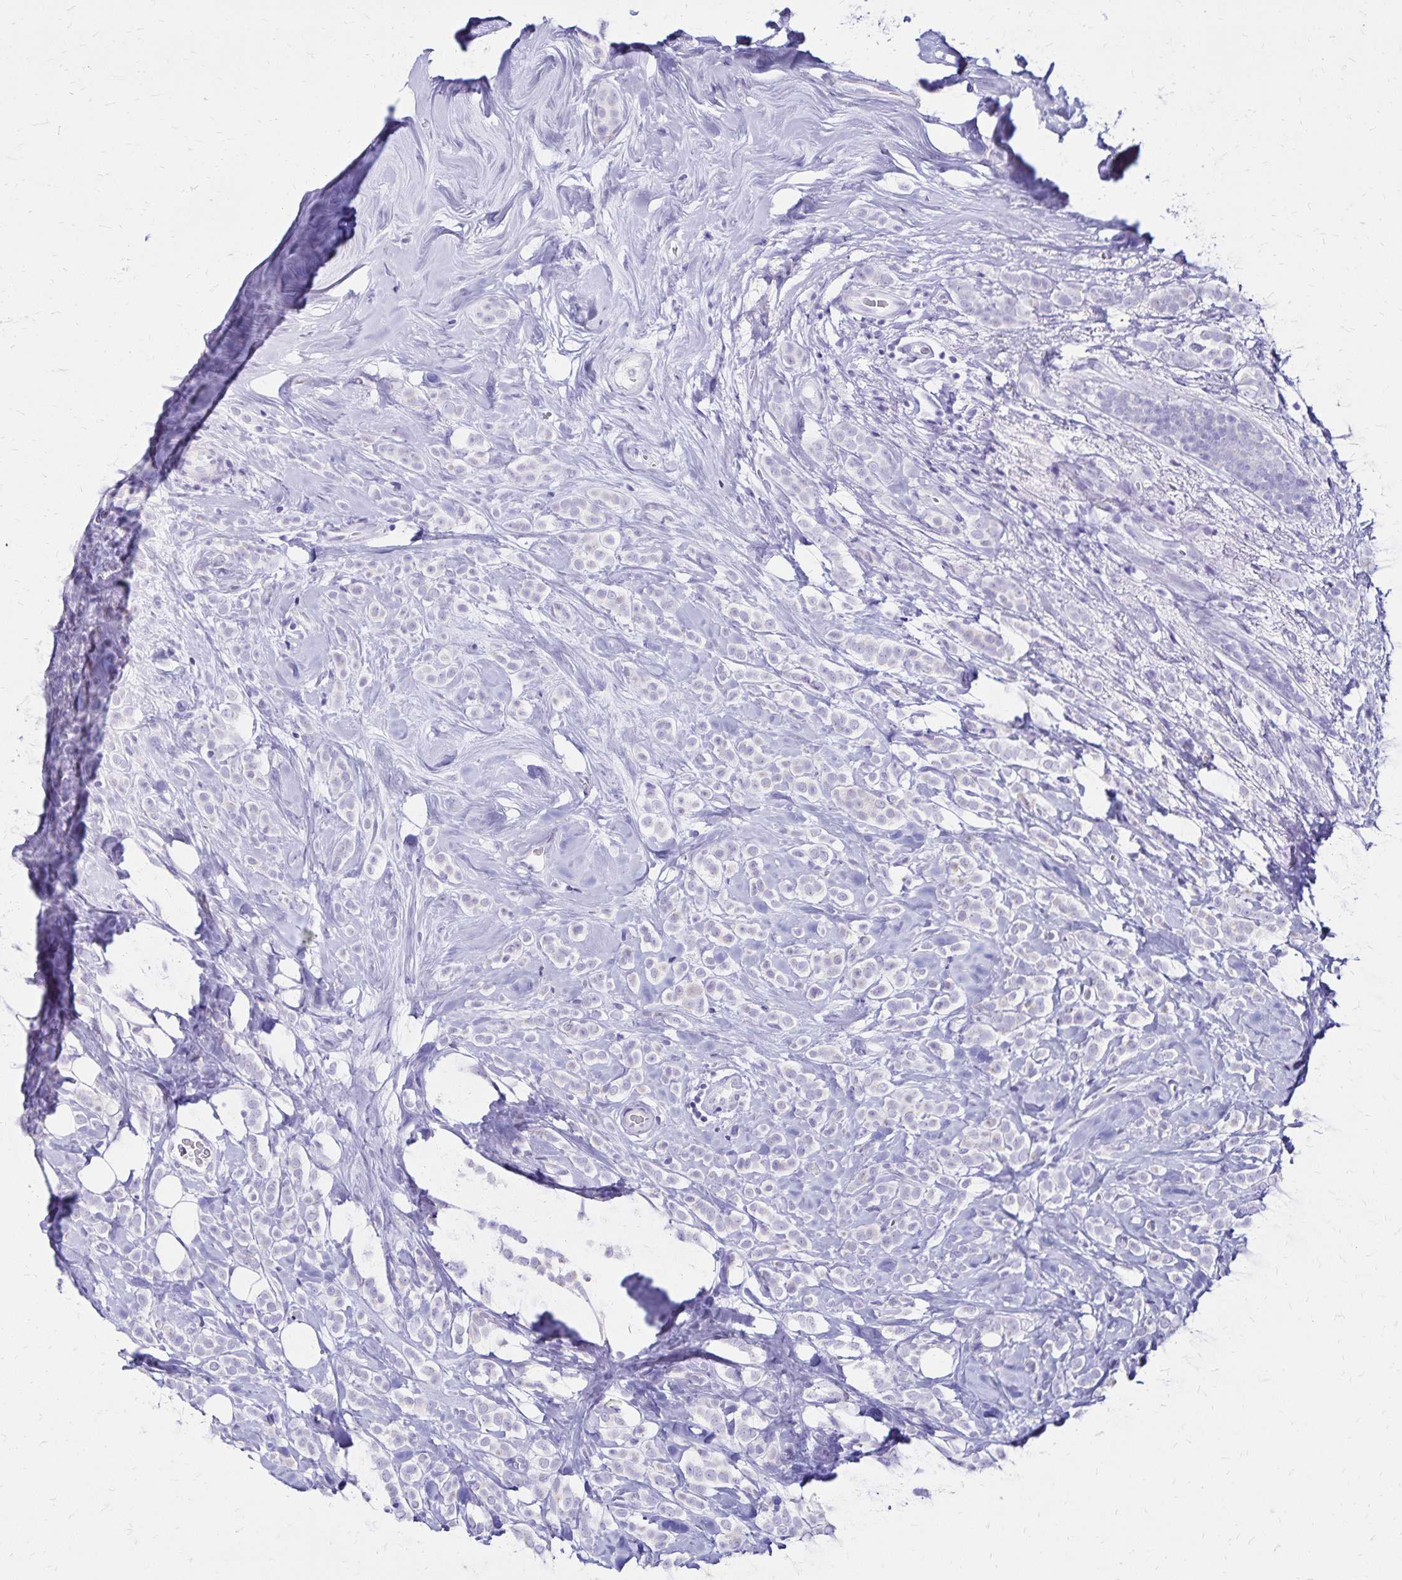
{"staining": {"intensity": "negative", "quantity": "none", "location": "none"}, "tissue": "breast cancer", "cell_type": "Tumor cells", "image_type": "cancer", "snomed": [{"axis": "morphology", "description": "Lobular carcinoma"}, {"axis": "topography", "description": "Breast"}], "caption": "An image of lobular carcinoma (breast) stained for a protein exhibits no brown staining in tumor cells.", "gene": "LIN28B", "patient": {"sex": "female", "age": 49}}